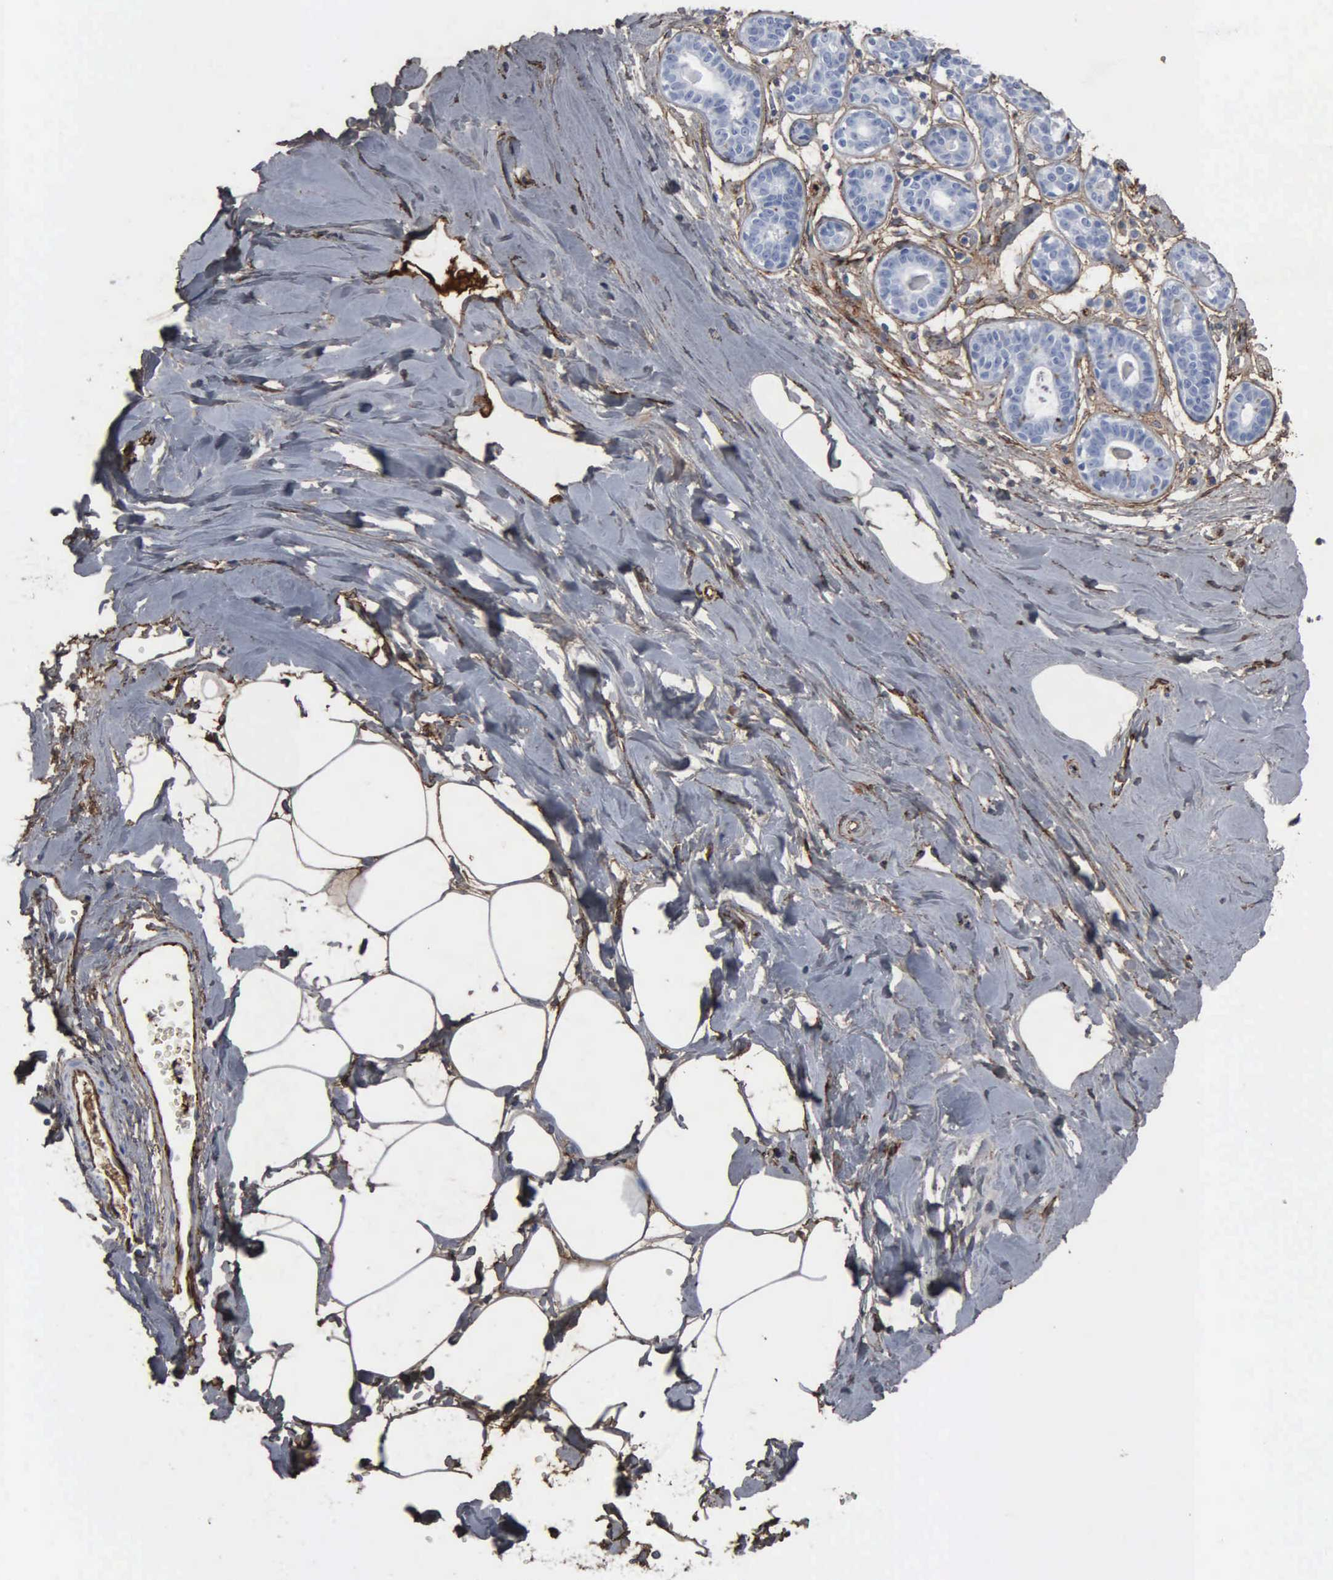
{"staining": {"intensity": "weak", "quantity": "25%-75%", "location": "cytoplasmic/membranous"}, "tissue": "breast", "cell_type": "Adipocytes", "image_type": "normal", "snomed": [{"axis": "morphology", "description": "Normal tissue, NOS"}, {"axis": "topography", "description": "Breast"}], "caption": "Immunohistochemistry photomicrograph of normal breast: human breast stained using IHC exhibits low levels of weak protein expression localized specifically in the cytoplasmic/membranous of adipocytes, appearing as a cytoplasmic/membranous brown color.", "gene": "FN1", "patient": {"sex": "female", "age": 44}}